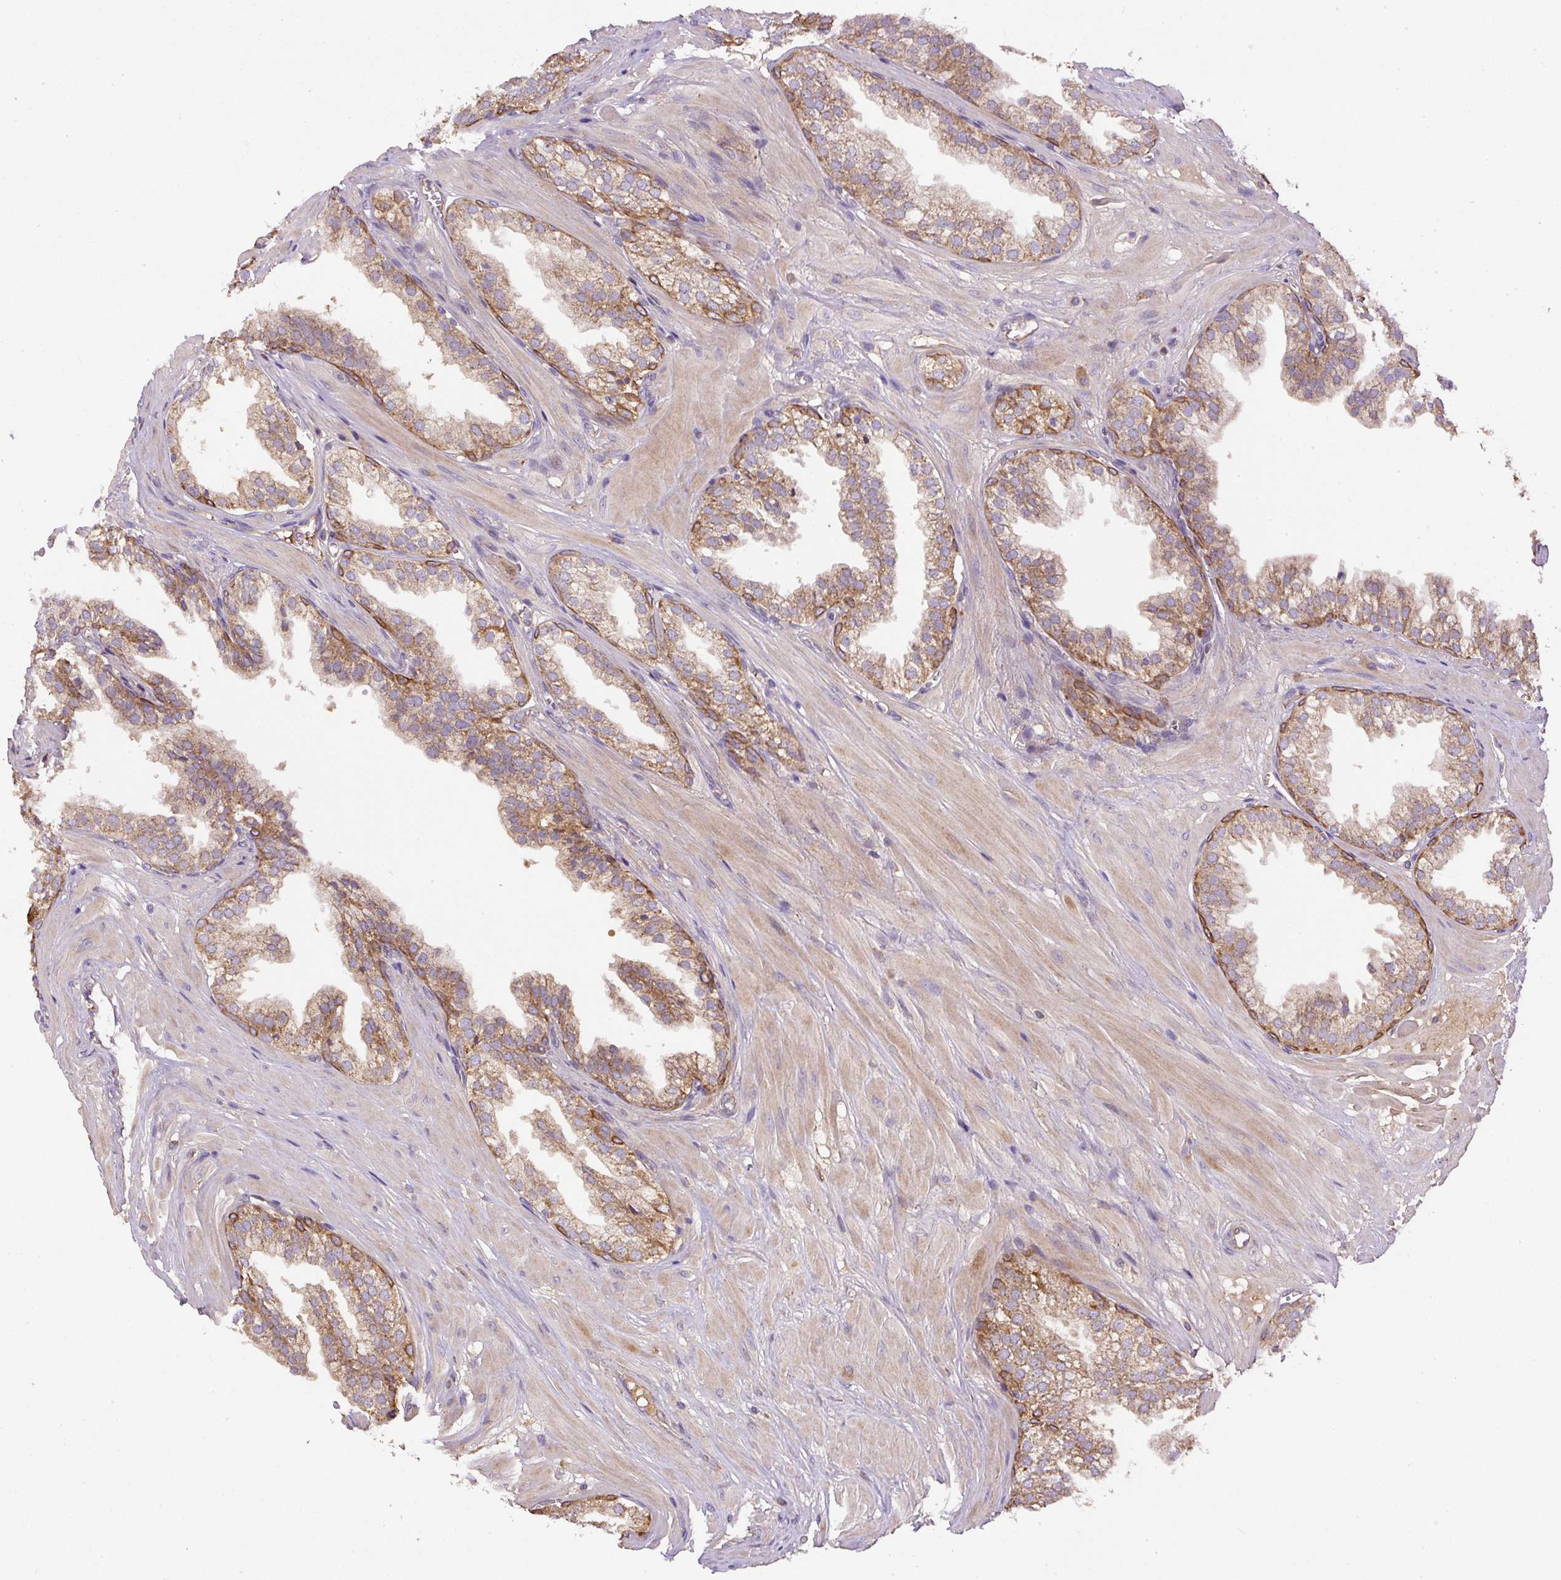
{"staining": {"intensity": "moderate", "quantity": ">75%", "location": "cytoplasmic/membranous"}, "tissue": "prostate", "cell_type": "Glandular cells", "image_type": "normal", "snomed": [{"axis": "morphology", "description": "Normal tissue, NOS"}, {"axis": "topography", "description": "Prostate"}, {"axis": "topography", "description": "Peripheral nerve tissue"}], "caption": "A brown stain highlights moderate cytoplasmic/membranous positivity of a protein in glandular cells of unremarkable prostate.", "gene": "DAPK1", "patient": {"sex": "male", "age": 55}}